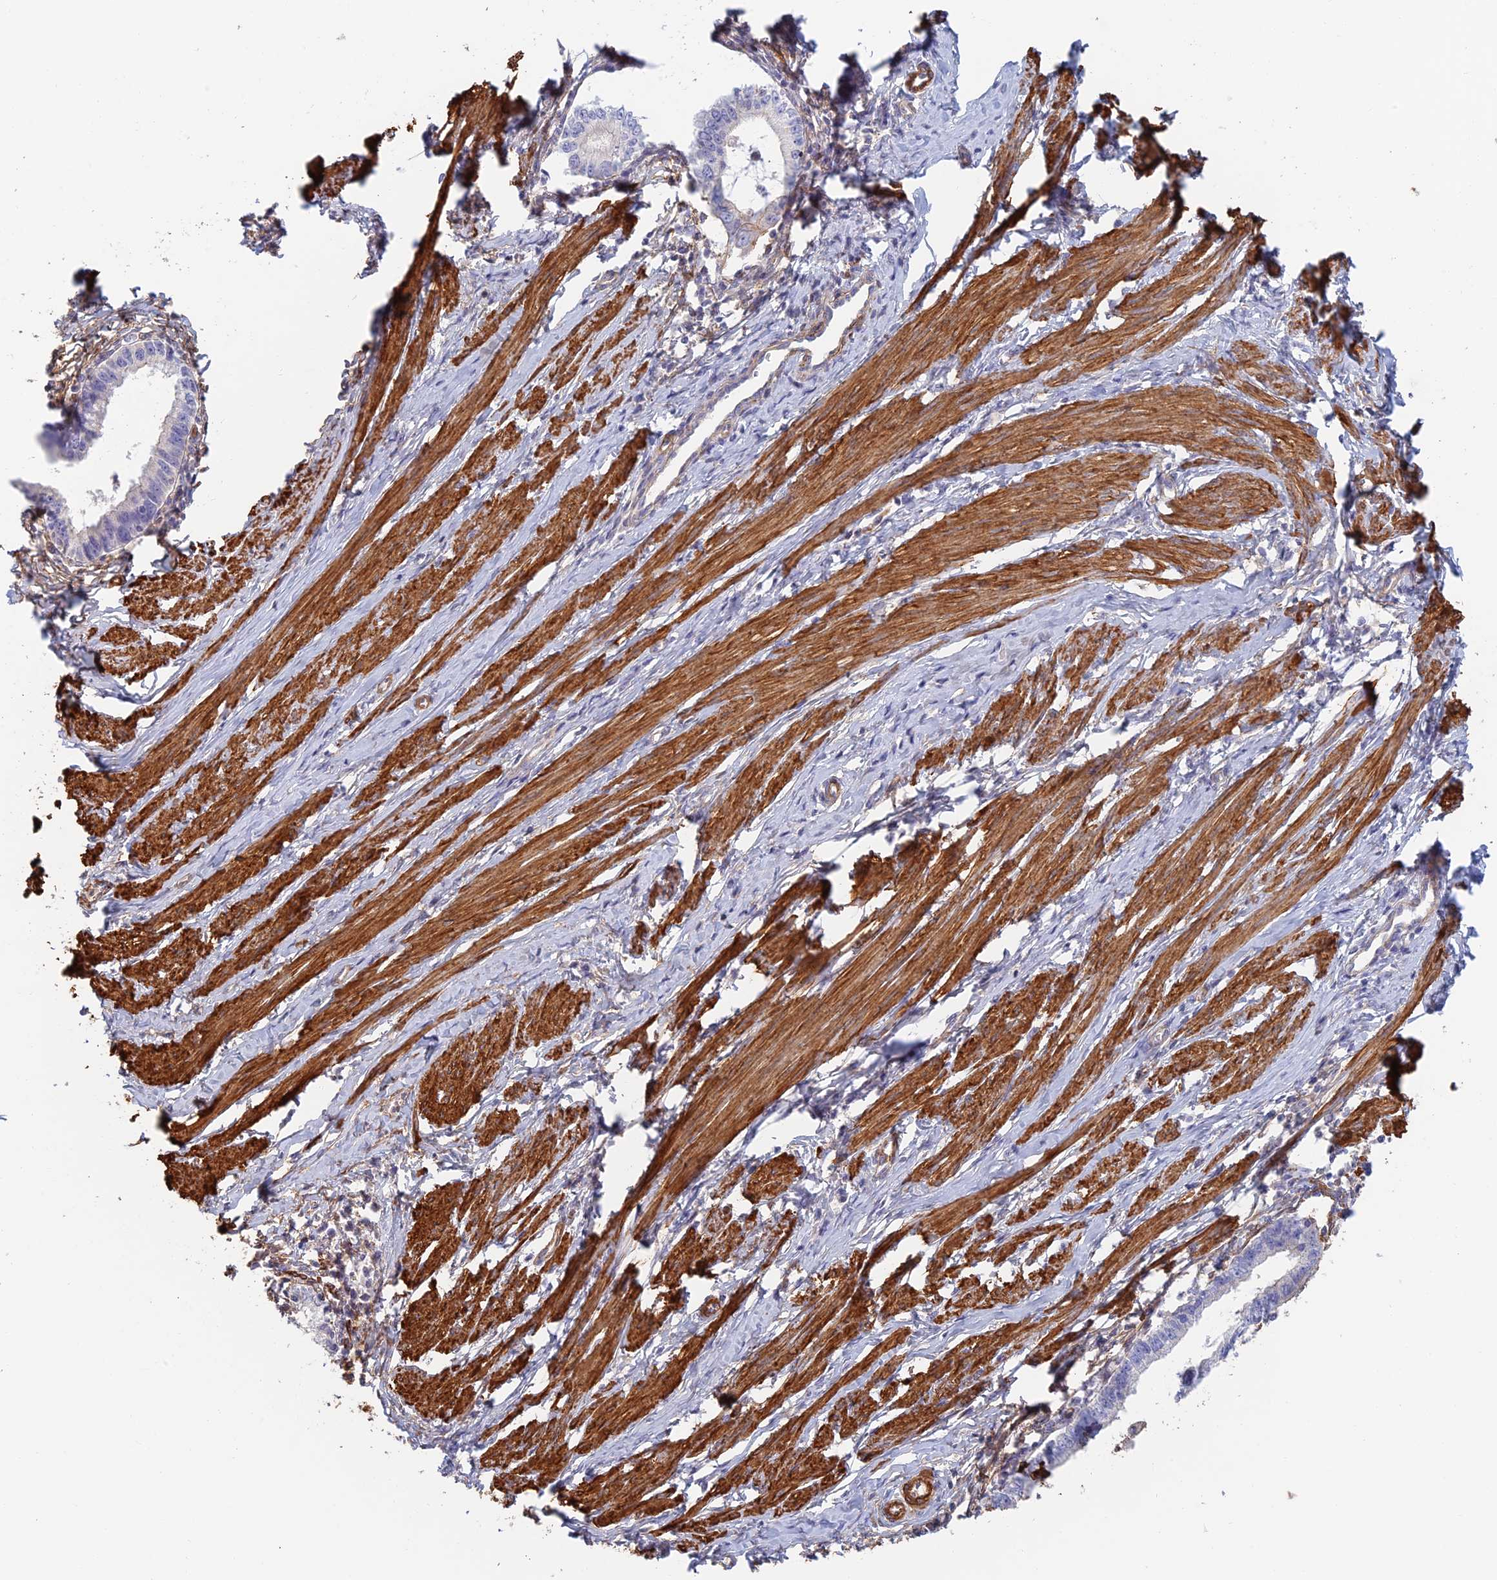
{"staining": {"intensity": "negative", "quantity": "none", "location": "none"}, "tissue": "cervical cancer", "cell_type": "Tumor cells", "image_type": "cancer", "snomed": [{"axis": "morphology", "description": "Adenocarcinoma, NOS"}, {"axis": "topography", "description": "Cervix"}], "caption": "Tumor cells show no significant protein staining in cervical adenocarcinoma.", "gene": "PAK4", "patient": {"sex": "female", "age": 36}}